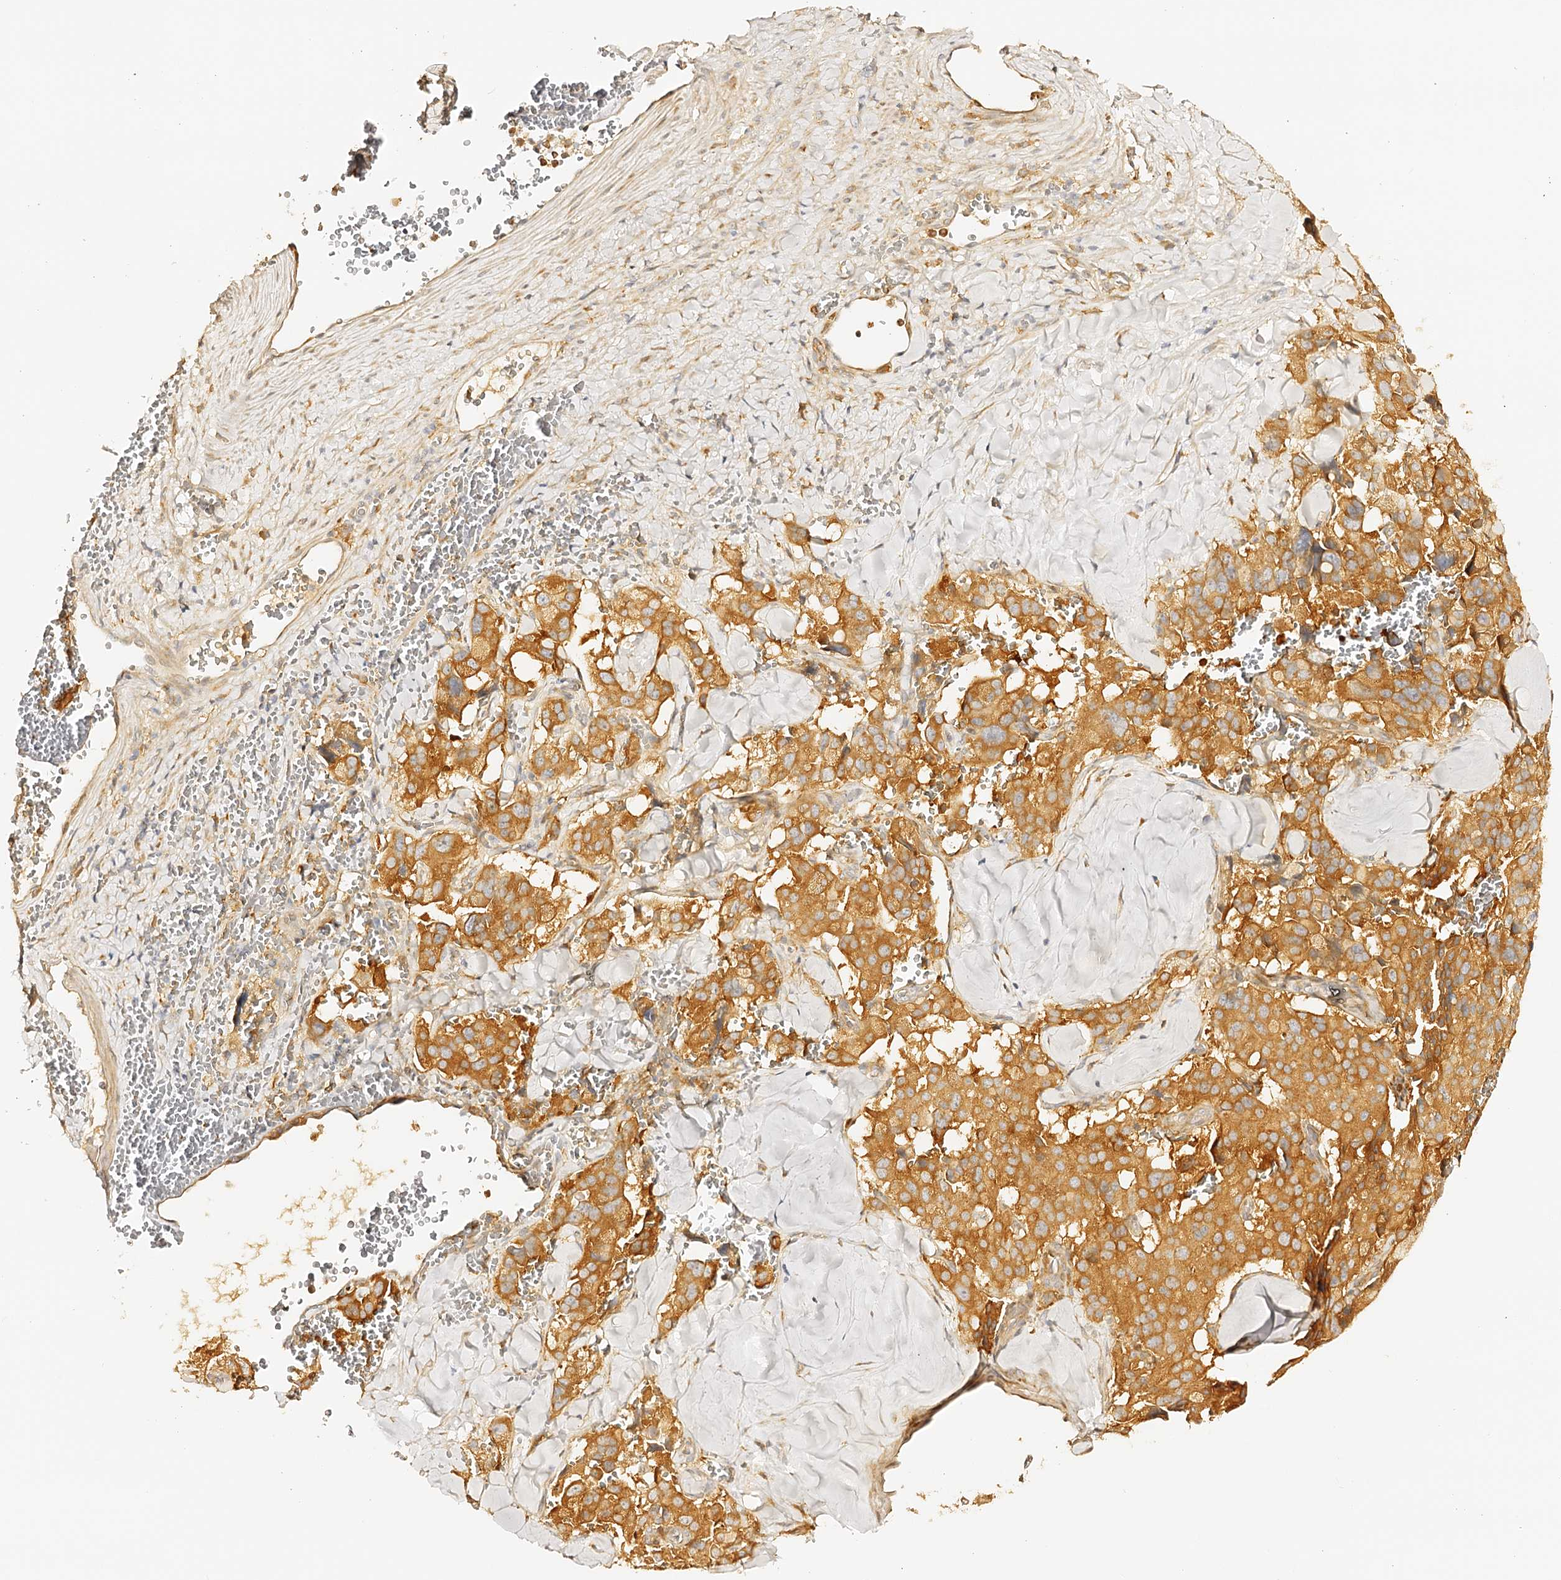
{"staining": {"intensity": "moderate", "quantity": ">75%", "location": "cytoplasmic/membranous"}, "tissue": "pancreatic cancer", "cell_type": "Tumor cells", "image_type": "cancer", "snomed": [{"axis": "morphology", "description": "Adenocarcinoma, NOS"}, {"axis": "topography", "description": "Pancreas"}], "caption": "Immunohistochemical staining of human adenocarcinoma (pancreatic) demonstrates moderate cytoplasmic/membranous protein staining in approximately >75% of tumor cells.", "gene": "DMXL2", "patient": {"sex": "male", "age": 65}}